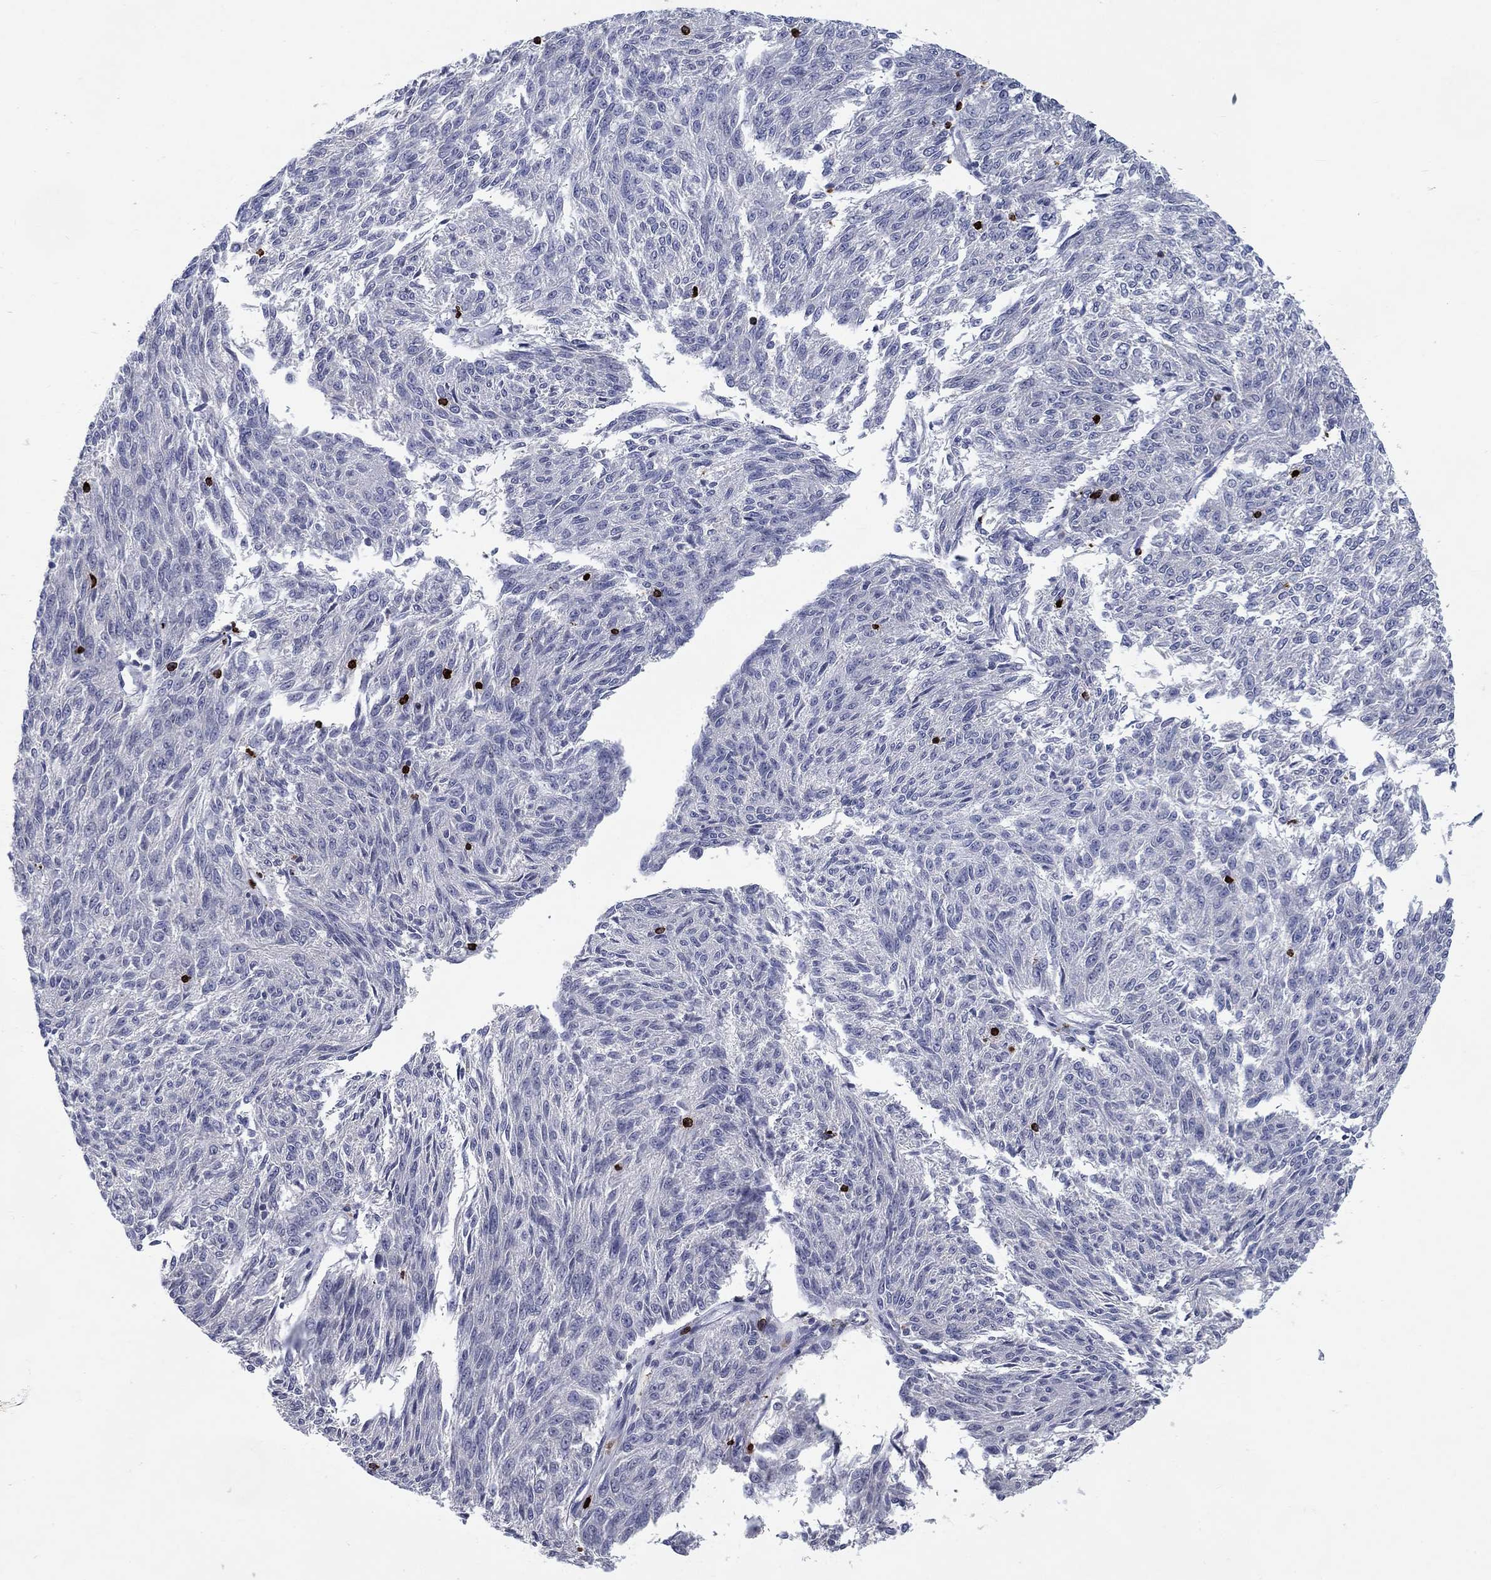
{"staining": {"intensity": "negative", "quantity": "none", "location": "none"}, "tissue": "melanoma", "cell_type": "Tumor cells", "image_type": "cancer", "snomed": [{"axis": "morphology", "description": "Malignant melanoma, NOS"}, {"axis": "topography", "description": "Skin"}], "caption": "DAB (3,3'-diaminobenzidine) immunohistochemical staining of human melanoma displays no significant staining in tumor cells.", "gene": "GZMA", "patient": {"sex": "female", "age": 72}}